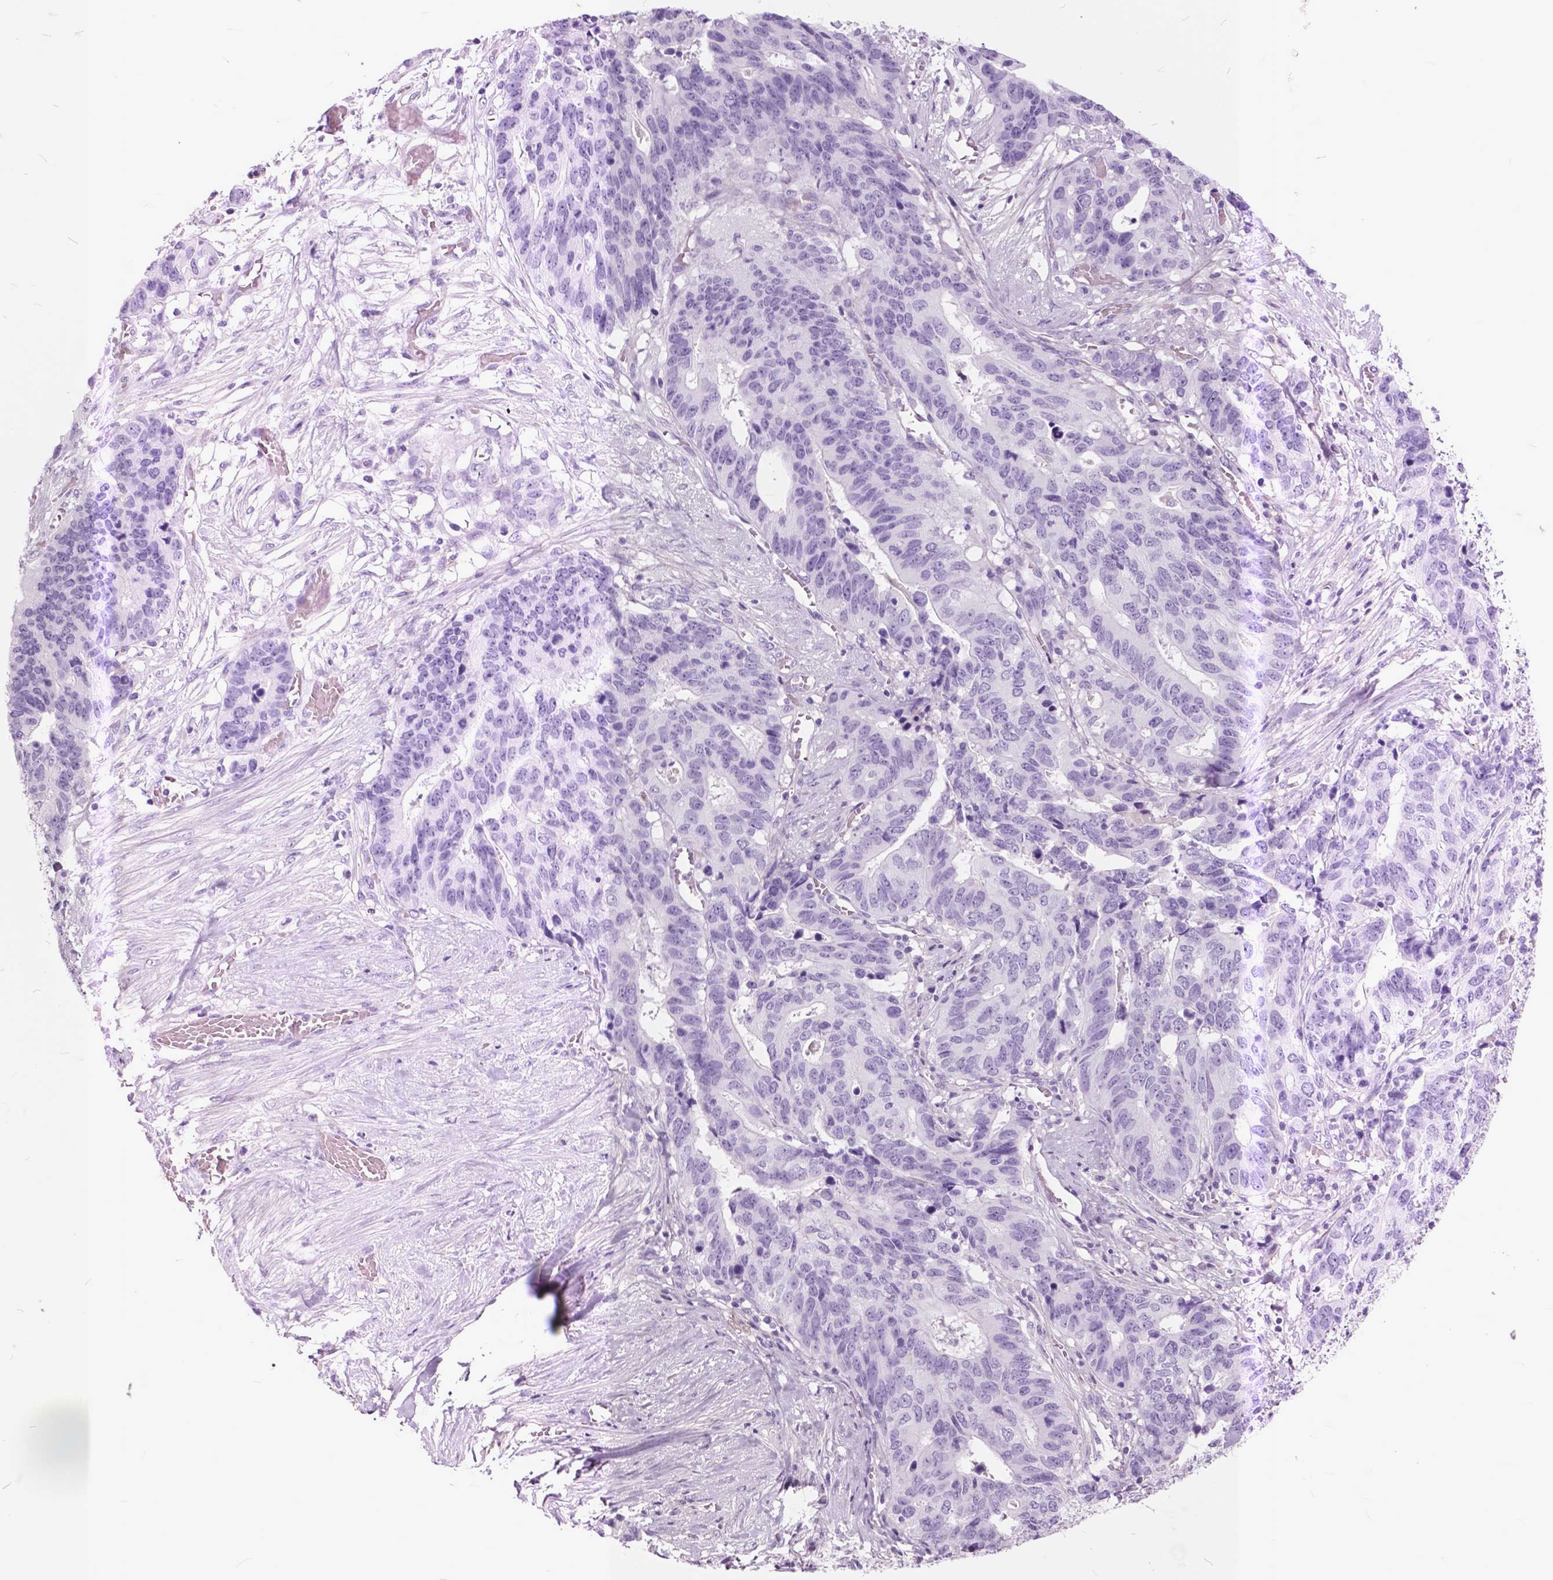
{"staining": {"intensity": "negative", "quantity": "none", "location": "none"}, "tissue": "stomach cancer", "cell_type": "Tumor cells", "image_type": "cancer", "snomed": [{"axis": "morphology", "description": "Adenocarcinoma, NOS"}, {"axis": "topography", "description": "Stomach, upper"}], "caption": "Immunohistochemistry of stomach cancer reveals no expression in tumor cells. (DAB IHC with hematoxylin counter stain).", "gene": "GDF9", "patient": {"sex": "female", "age": 67}}